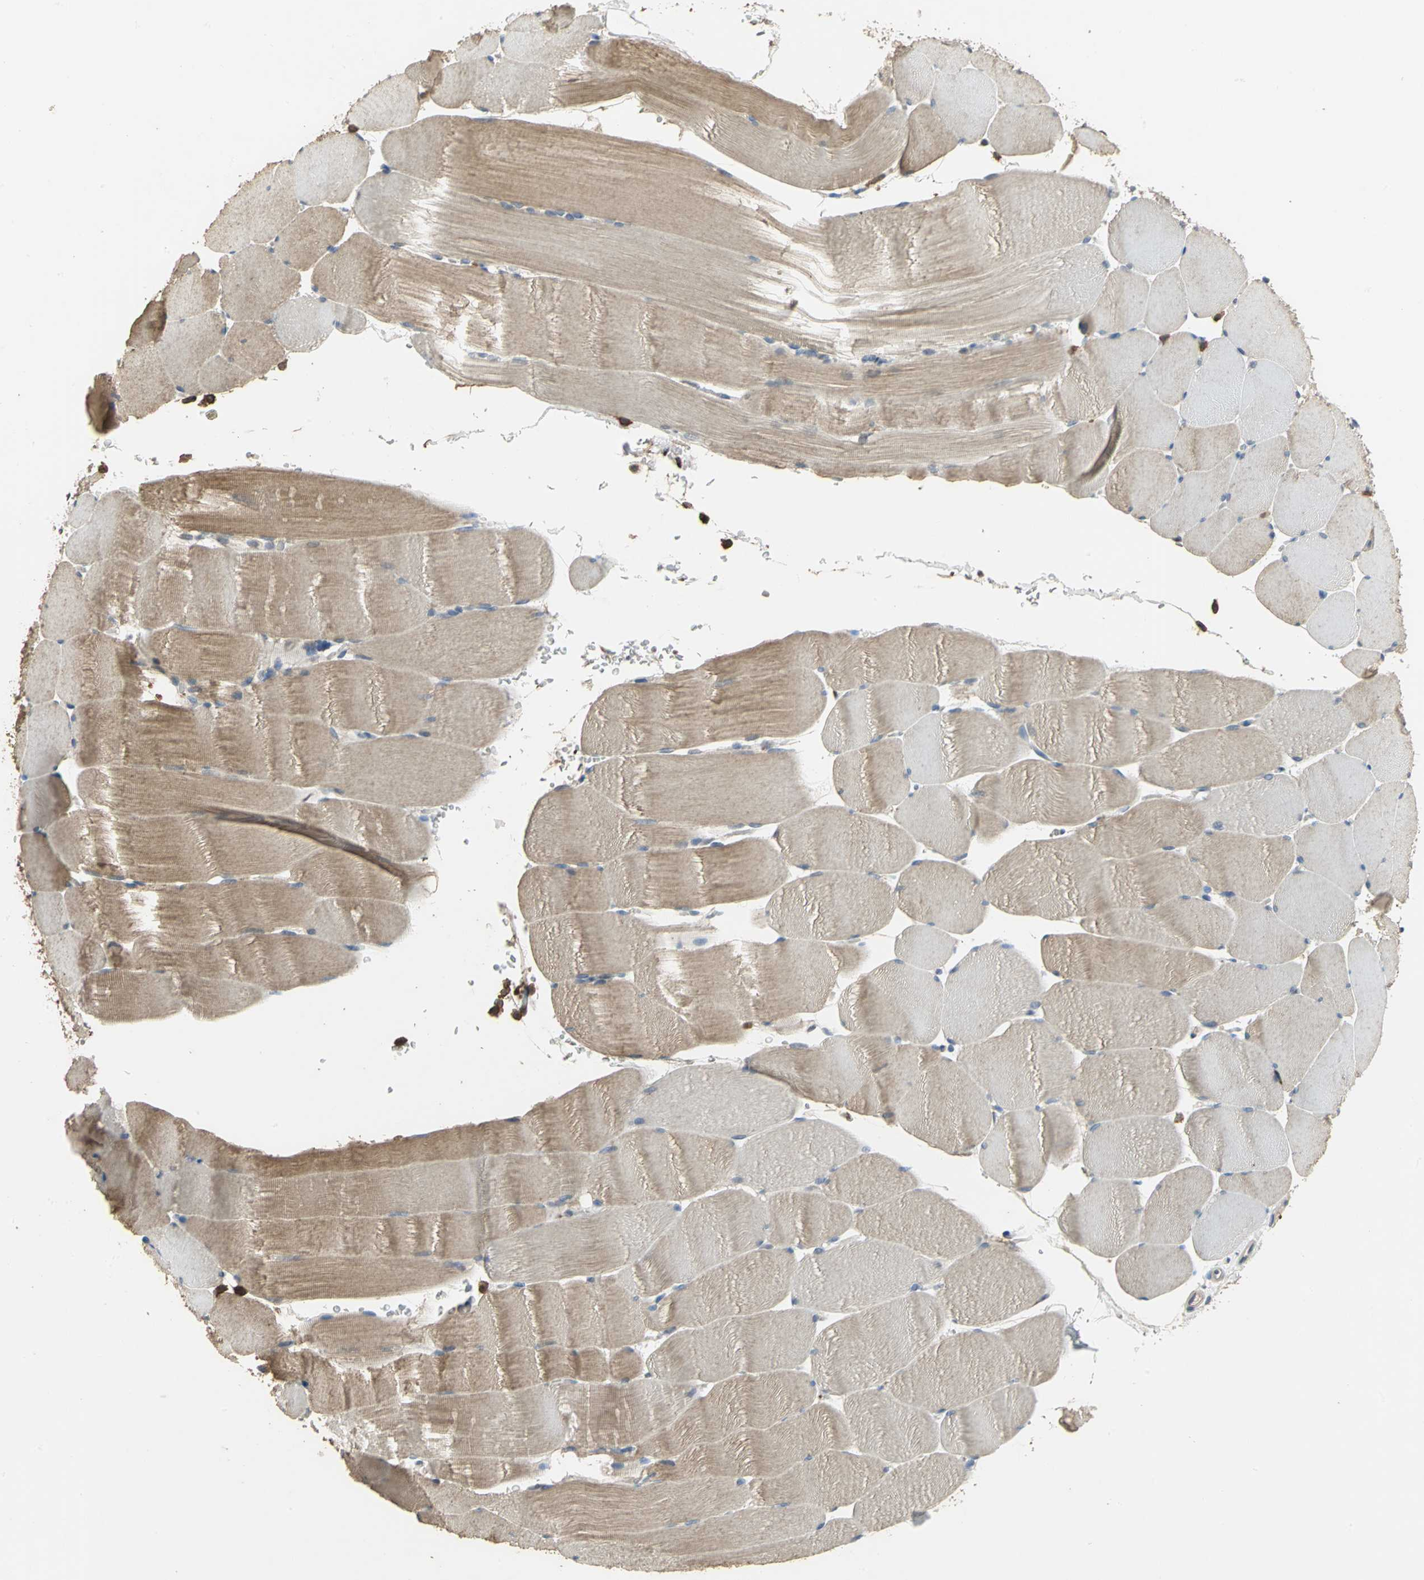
{"staining": {"intensity": "moderate", "quantity": "25%-75%", "location": "cytoplasmic/membranous"}, "tissue": "skeletal muscle", "cell_type": "Myocytes", "image_type": "normal", "snomed": [{"axis": "morphology", "description": "Normal tissue, NOS"}, {"axis": "topography", "description": "Skeletal muscle"}], "caption": "Immunohistochemical staining of normal skeletal muscle displays moderate cytoplasmic/membranous protein staining in about 25%-75% of myocytes. (brown staining indicates protein expression, while blue staining denotes nuclei).", "gene": "SKAP2", "patient": {"sex": "male", "age": 62}}